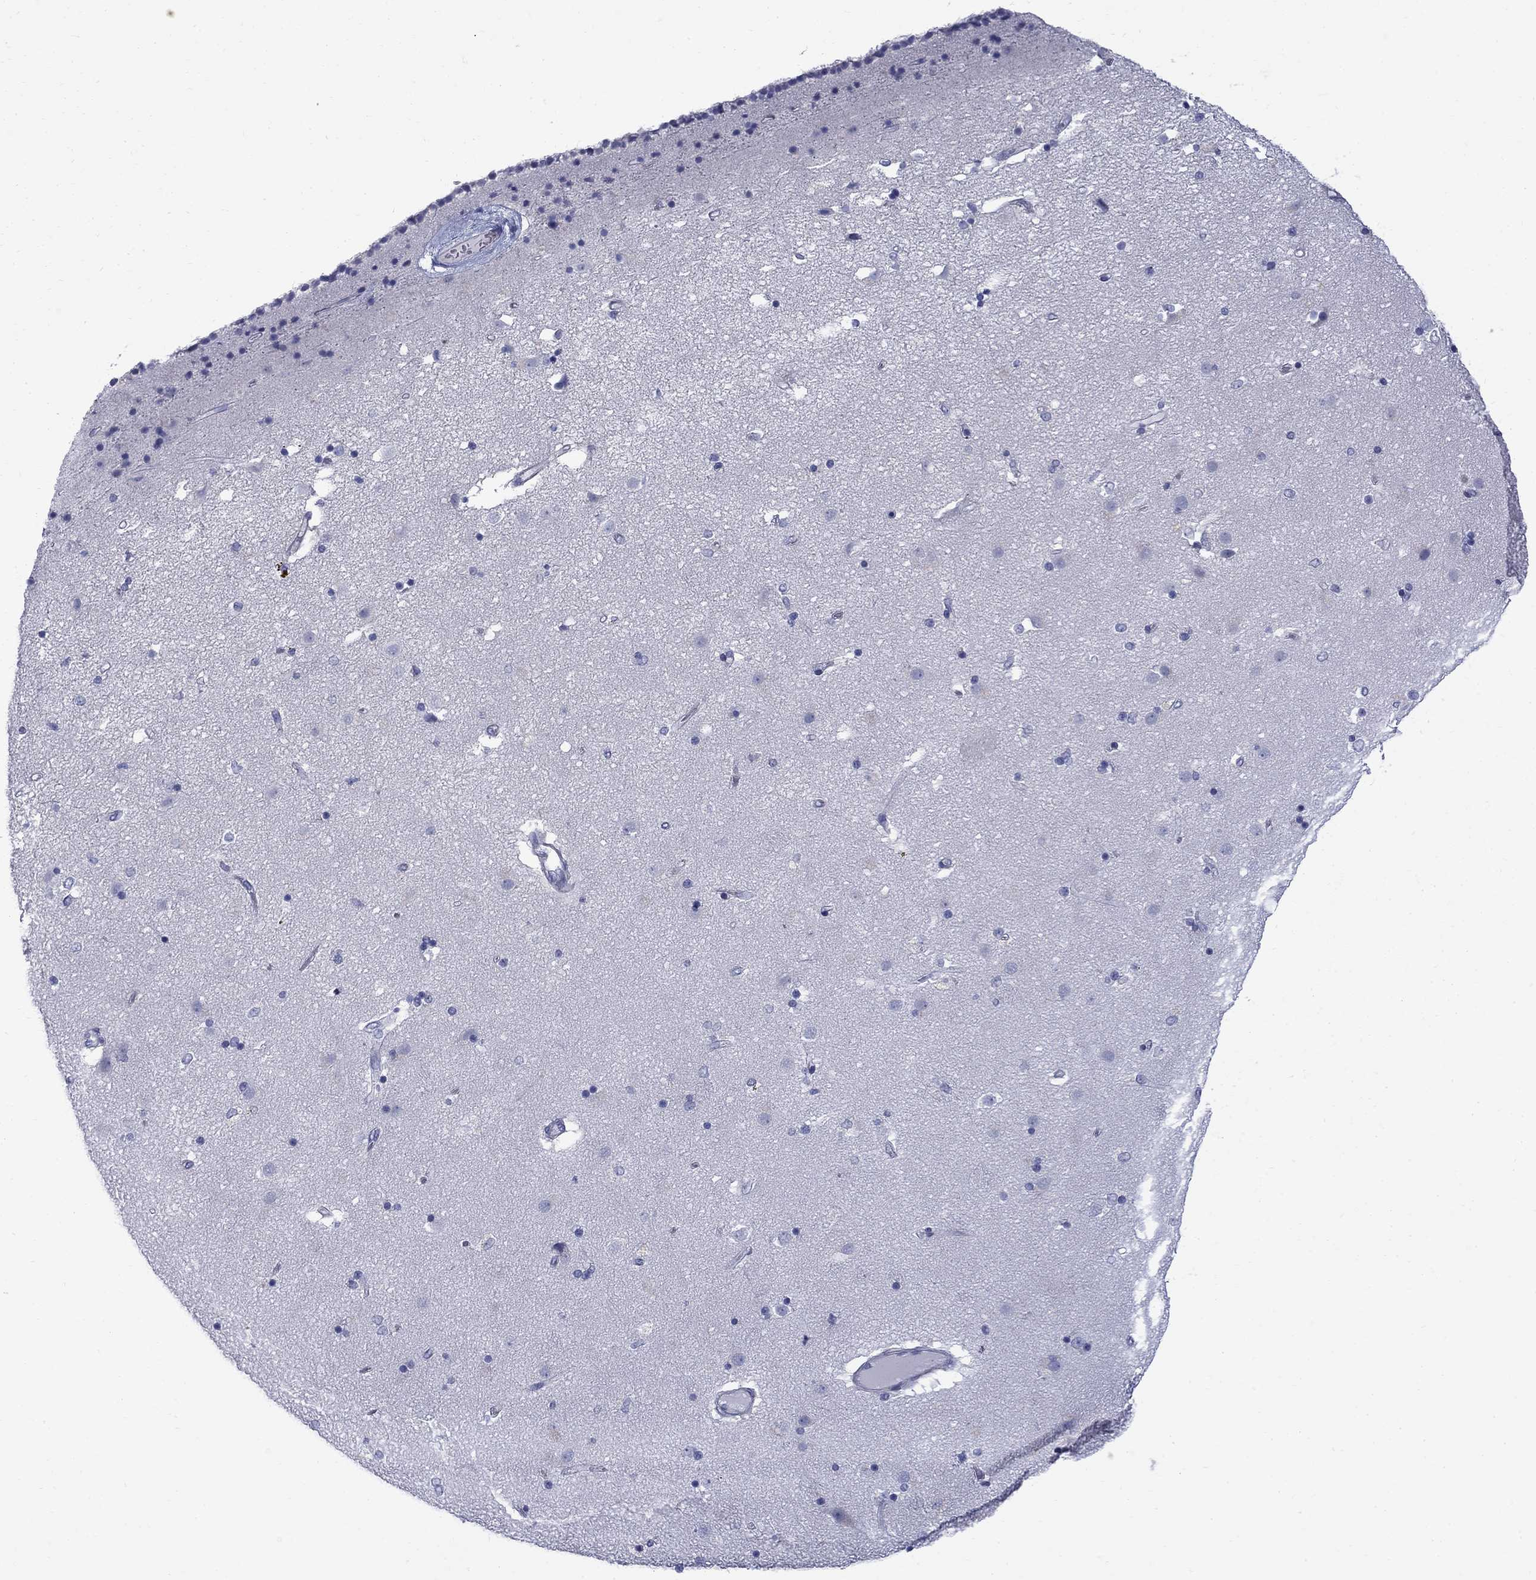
{"staining": {"intensity": "negative", "quantity": "none", "location": "none"}, "tissue": "caudate", "cell_type": "Glial cells", "image_type": "normal", "snomed": [{"axis": "morphology", "description": "Normal tissue, NOS"}, {"axis": "topography", "description": "Lateral ventricle wall"}], "caption": "The micrograph exhibits no significant positivity in glial cells of caudate.", "gene": "SERPINB2", "patient": {"sex": "female", "age": 71}}